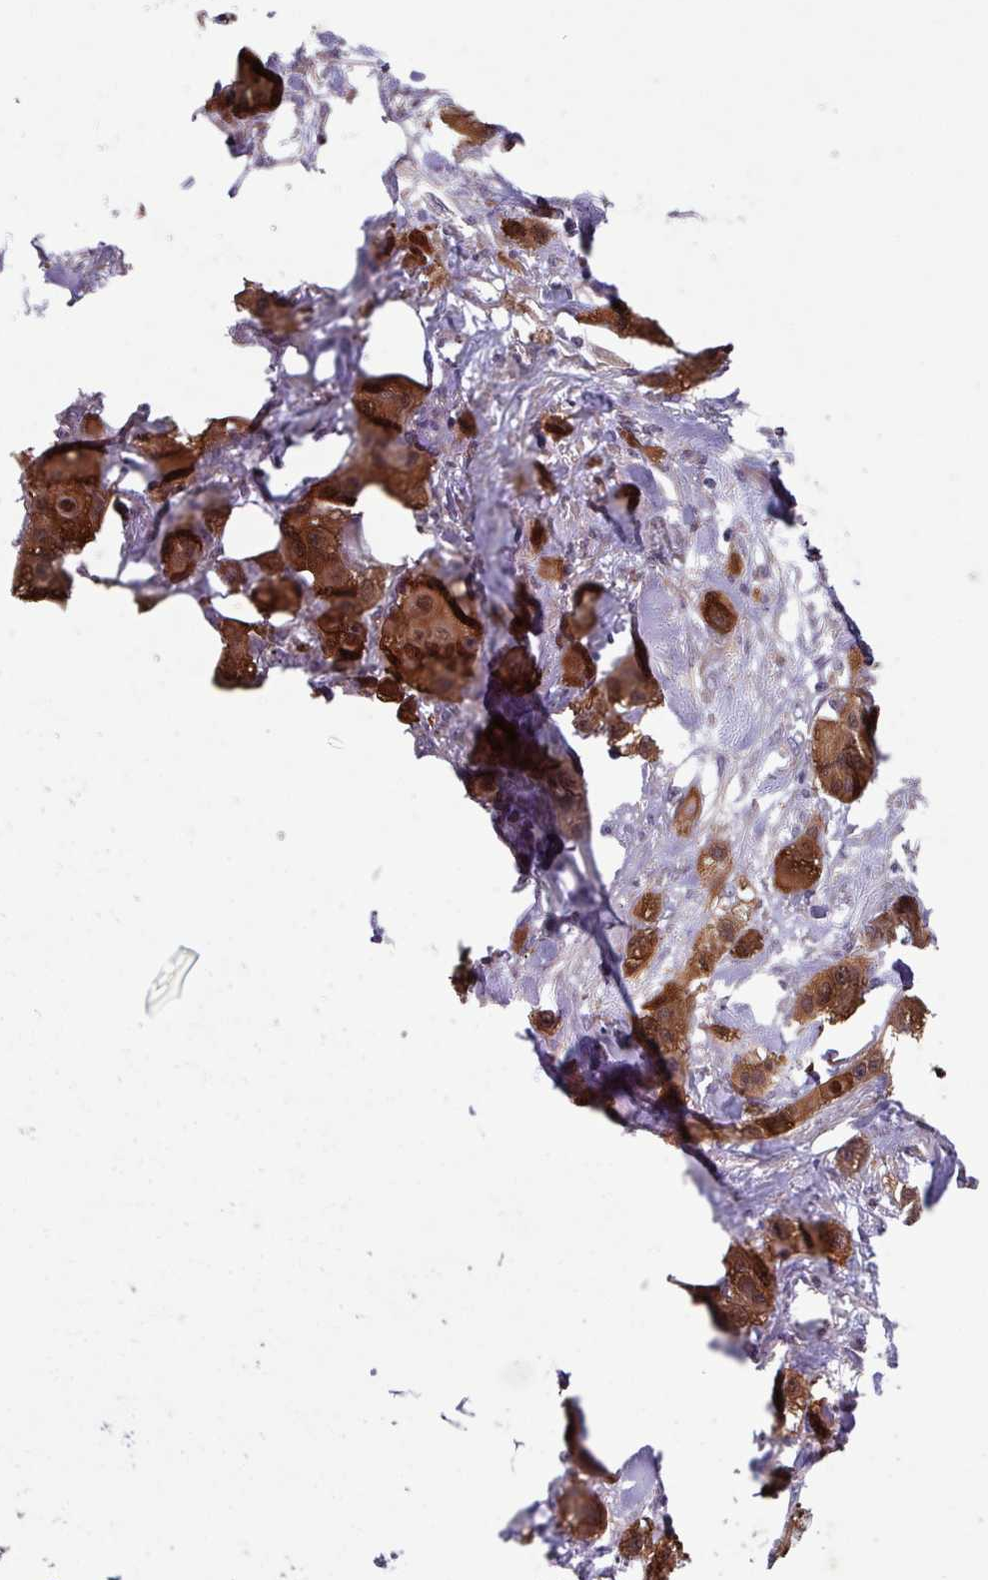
{"staining": {"intensity": "strong", "quantity": ">75%", "location": "cytoplasmic/membranous,nuclear"}, "tissue": "skin cancer", "cell_type": "Tumor cells", "image_type": "cancer", "snomed": [{"axis": "morphology", "description": "Squamous cell carcinoma, NOS"}, {"axis": "topography", "description": "Skin"}], "caption": "A high-resolution micrograph shows IHC staining of skin cancer, which reveals strong cytoplasmic/membranous and nuclear staining in about >75% of tumor cells.", "gene": "SLC23A2", "patient": {"sex": "male", "age": 63}}